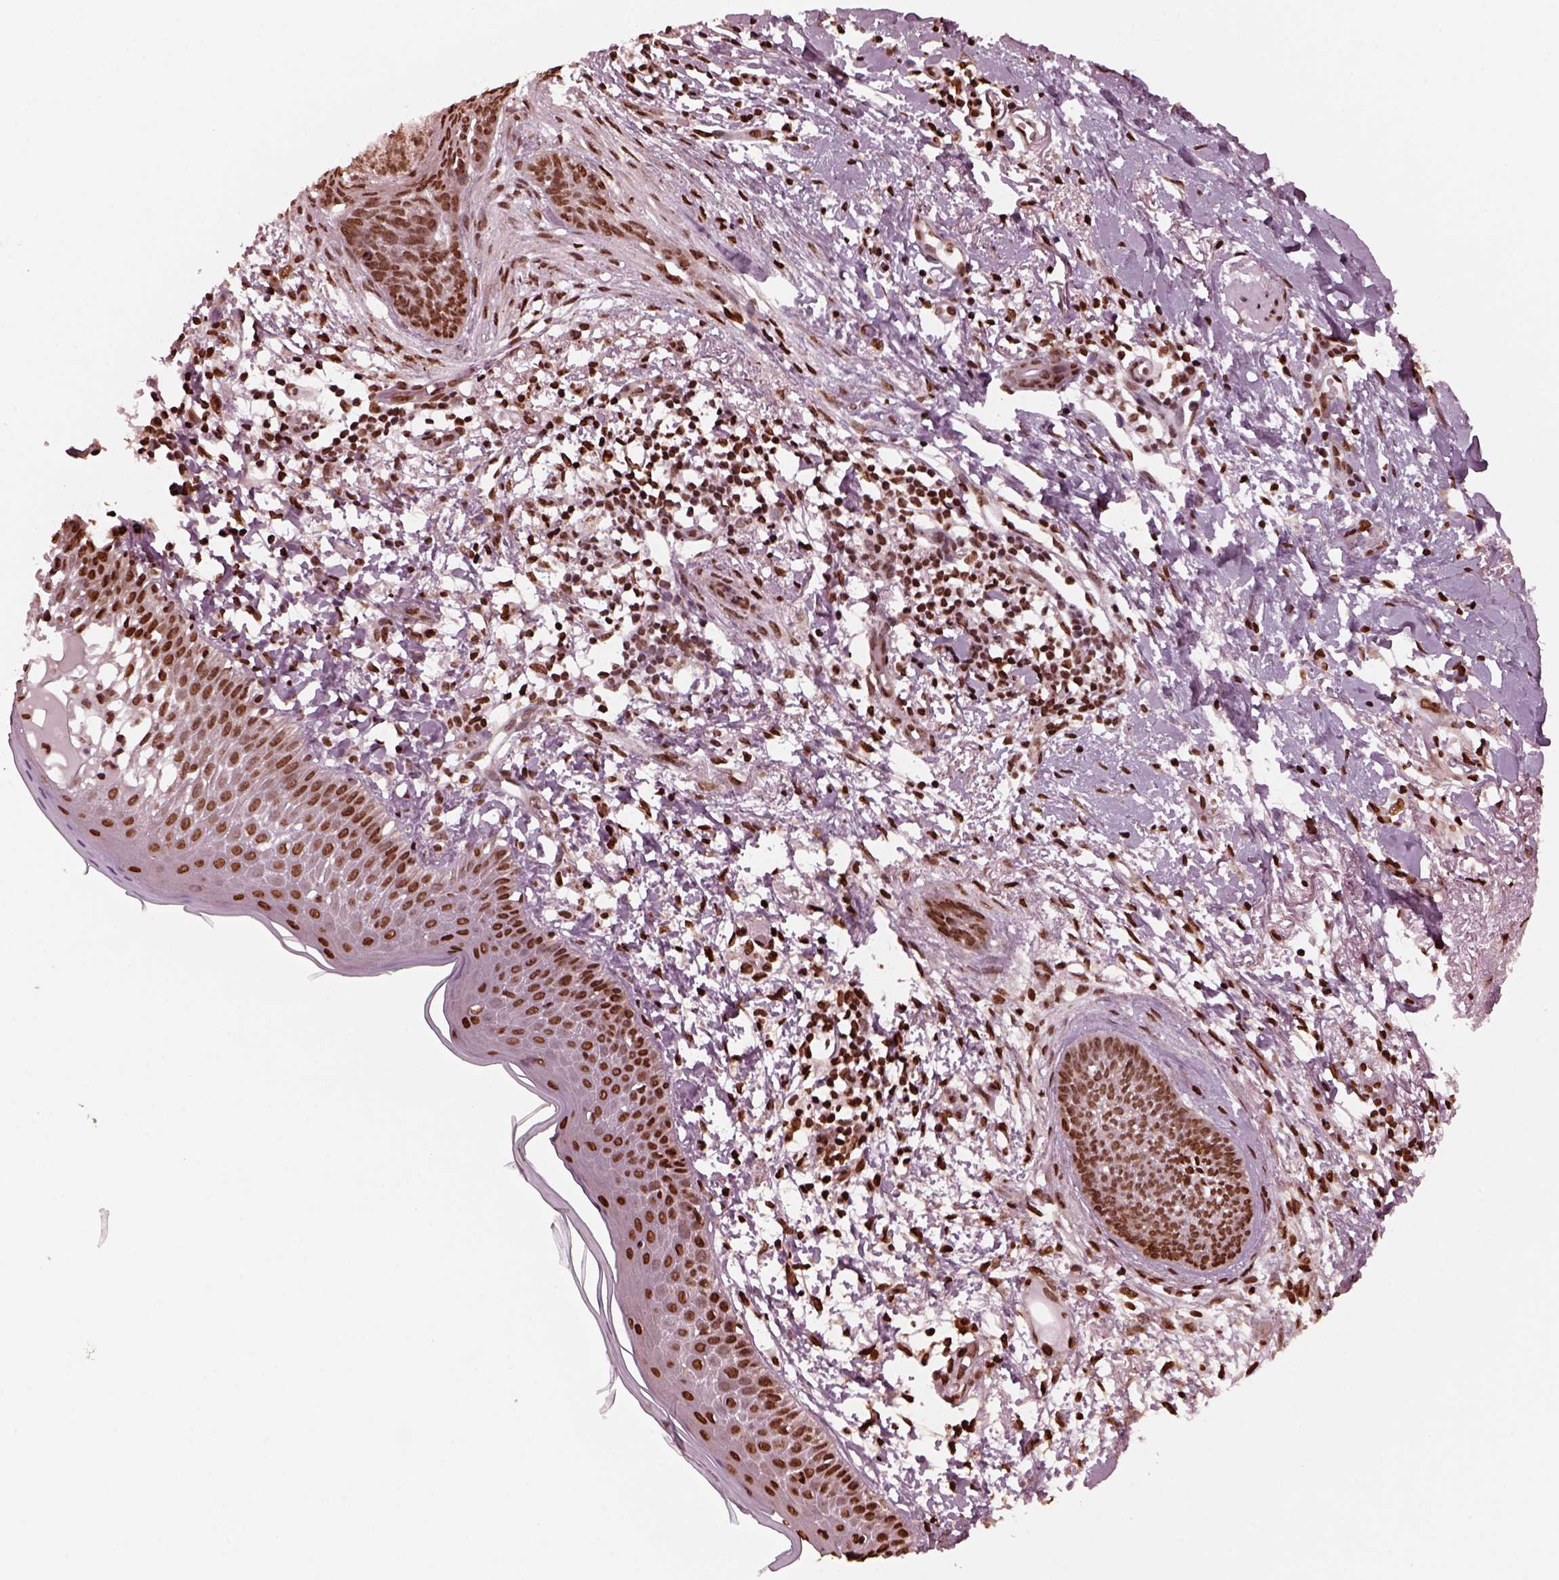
{"staining": {"intensity": "strong", "quantity": ">75%", "location": "nuclear"}, "tissue": "skin cancer", "cell_type": "Tumor cells", "image_type": "cancer", "snomed": [{"axis": "morphology", "description": "Normal tissue, NOS"}, {"axis": "morphology", "description": "Basal cell carcinoma"}, {"axis": "topography", "description": "Skin"}], "caption": "The micrograph demonstrates staining of skin basal cell carcinoma, revealing strong nuclear protein staining (brown color) within tumor cells.", "gene": "NSD1", "patient": {"sex": "male", "age": 84}}